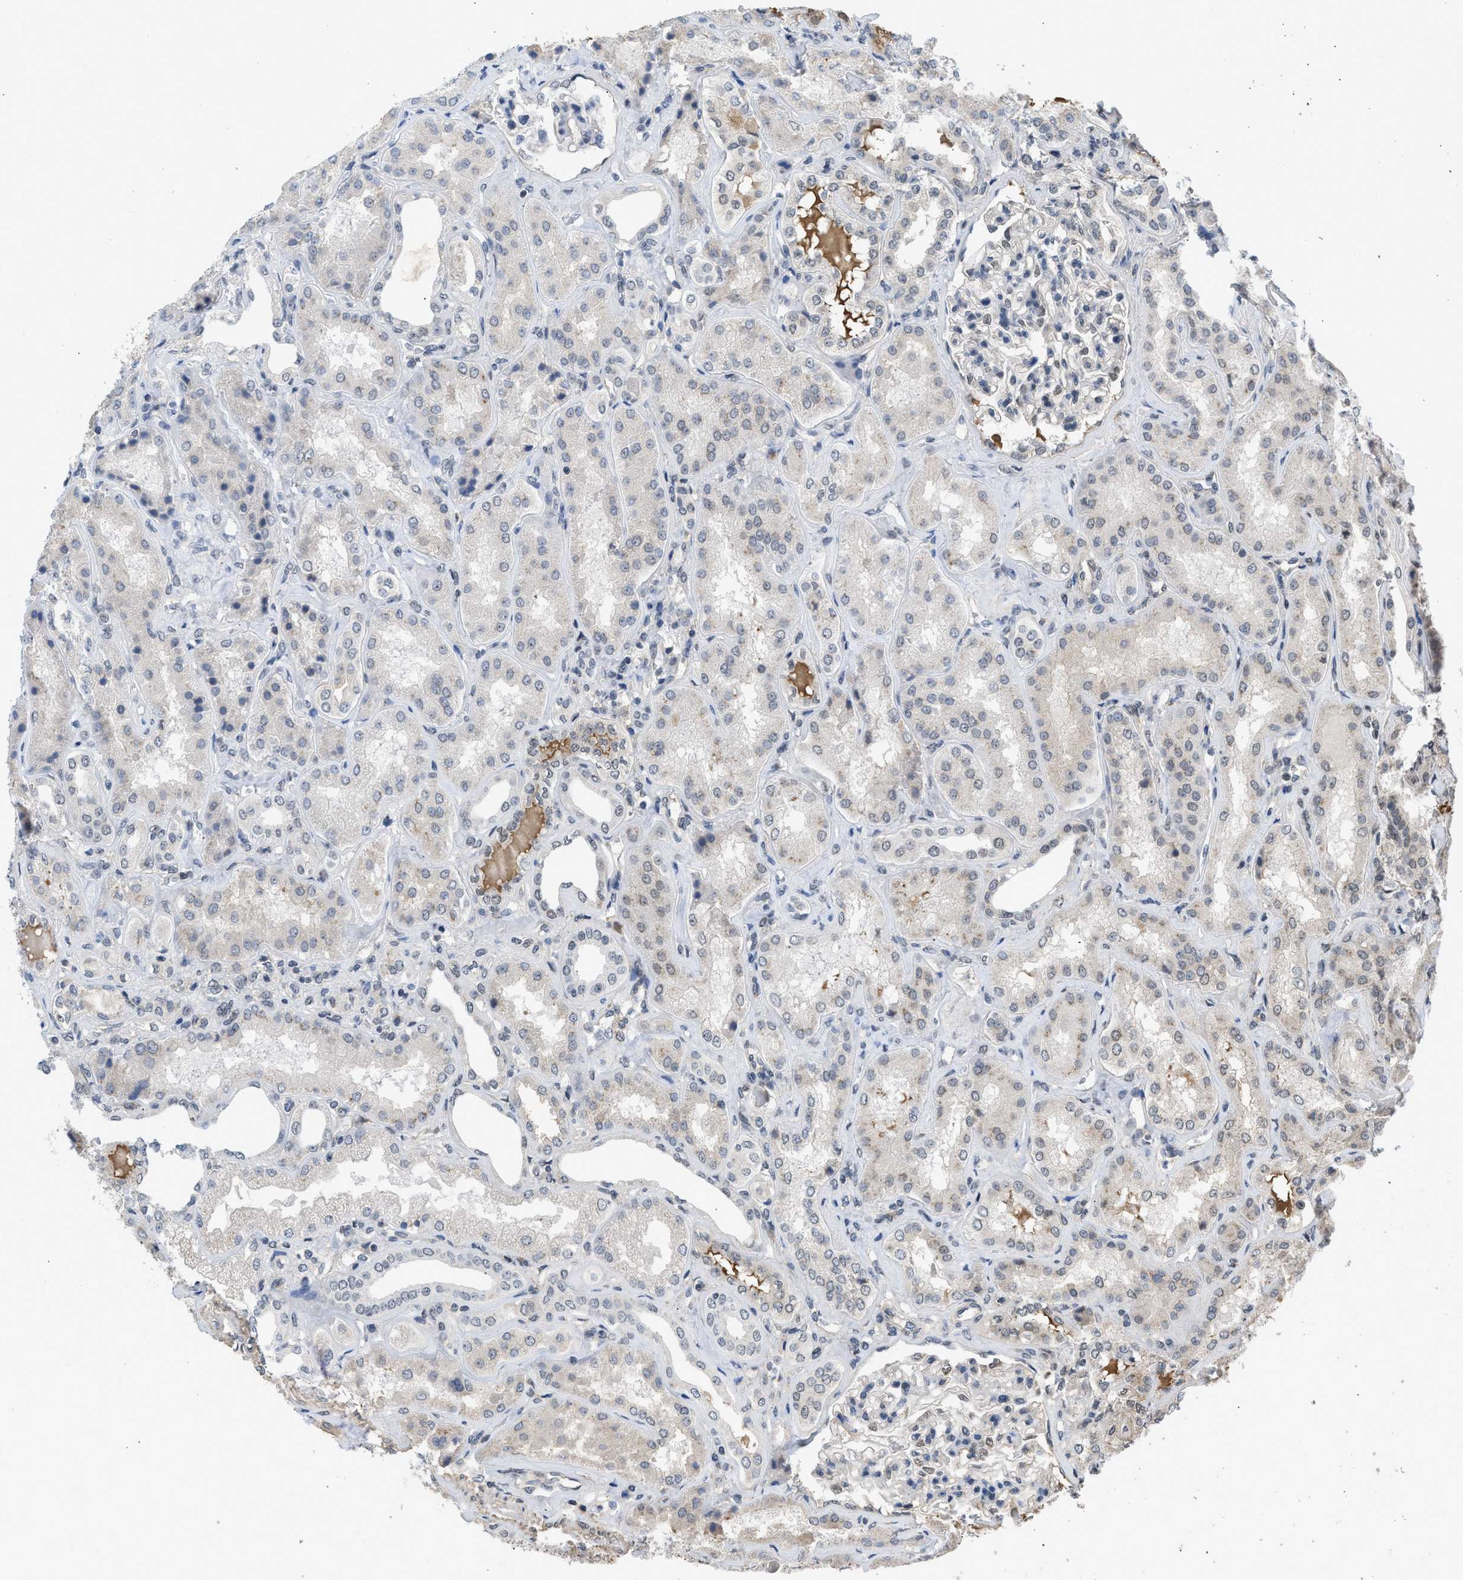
{"staining": {"intensity": "moderate", "quantity": "<25%", "location": "nuclear"}, "tissue": "kidney", "cell_type": "Cells in glomeruli", "image_type": "normal", "snomed": [{"axis": "morphology", "description": "Normal tissue, NOS"}, {"axis": "topography", "description": "Kidney"}], "caption": "A brown stain shows moderate nuclear staining of a protein in cells in glomeruli of unremarkable kidney.", "gene": "TERF2IP", "patient": {"sex": "female", "age": 56}}